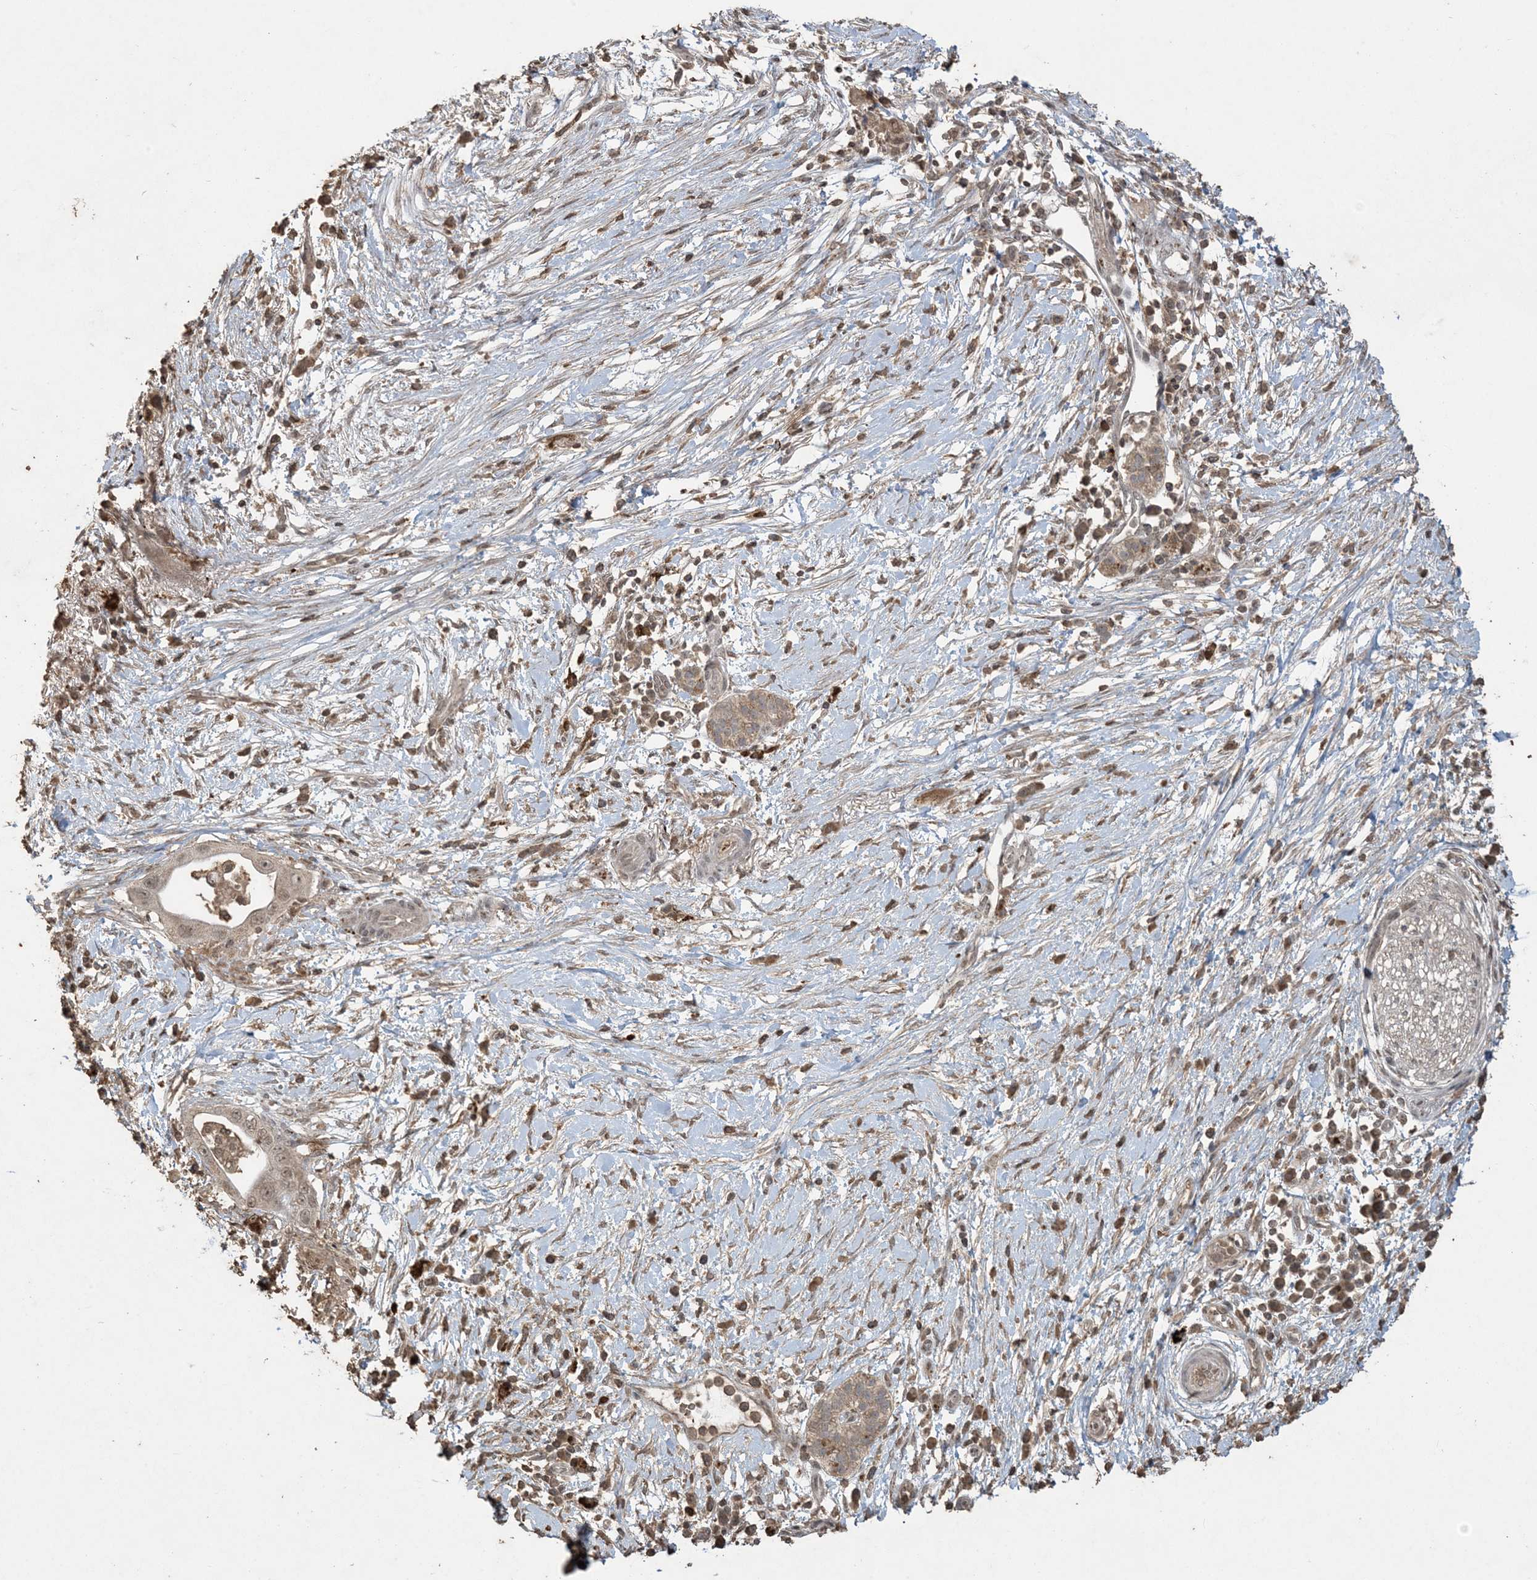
{"staining": {"intensity": "weak", "quantity": ">75%", "location": "cytoplasmic/membranous,nuclear"}, "tissue": "pancreatic cancer", "cell_type": "Tumor cells", "image_type": "cancer", "snomed": [{"axis": "morphology", "description": "Adenocarcinoma, NOS"}, {"axis": "topography", "description": "Pancreas"}], "caption": "The micrograph displays immunohistochemical staining of pancreatic cancer (adenocarcinoma). There is weak cytoplasmic/membranous and nuclear positivity is seen in about >75% of tumor cells.", "gene": "EFCAB8", "patient": {"sex": "male", "age": 68}}